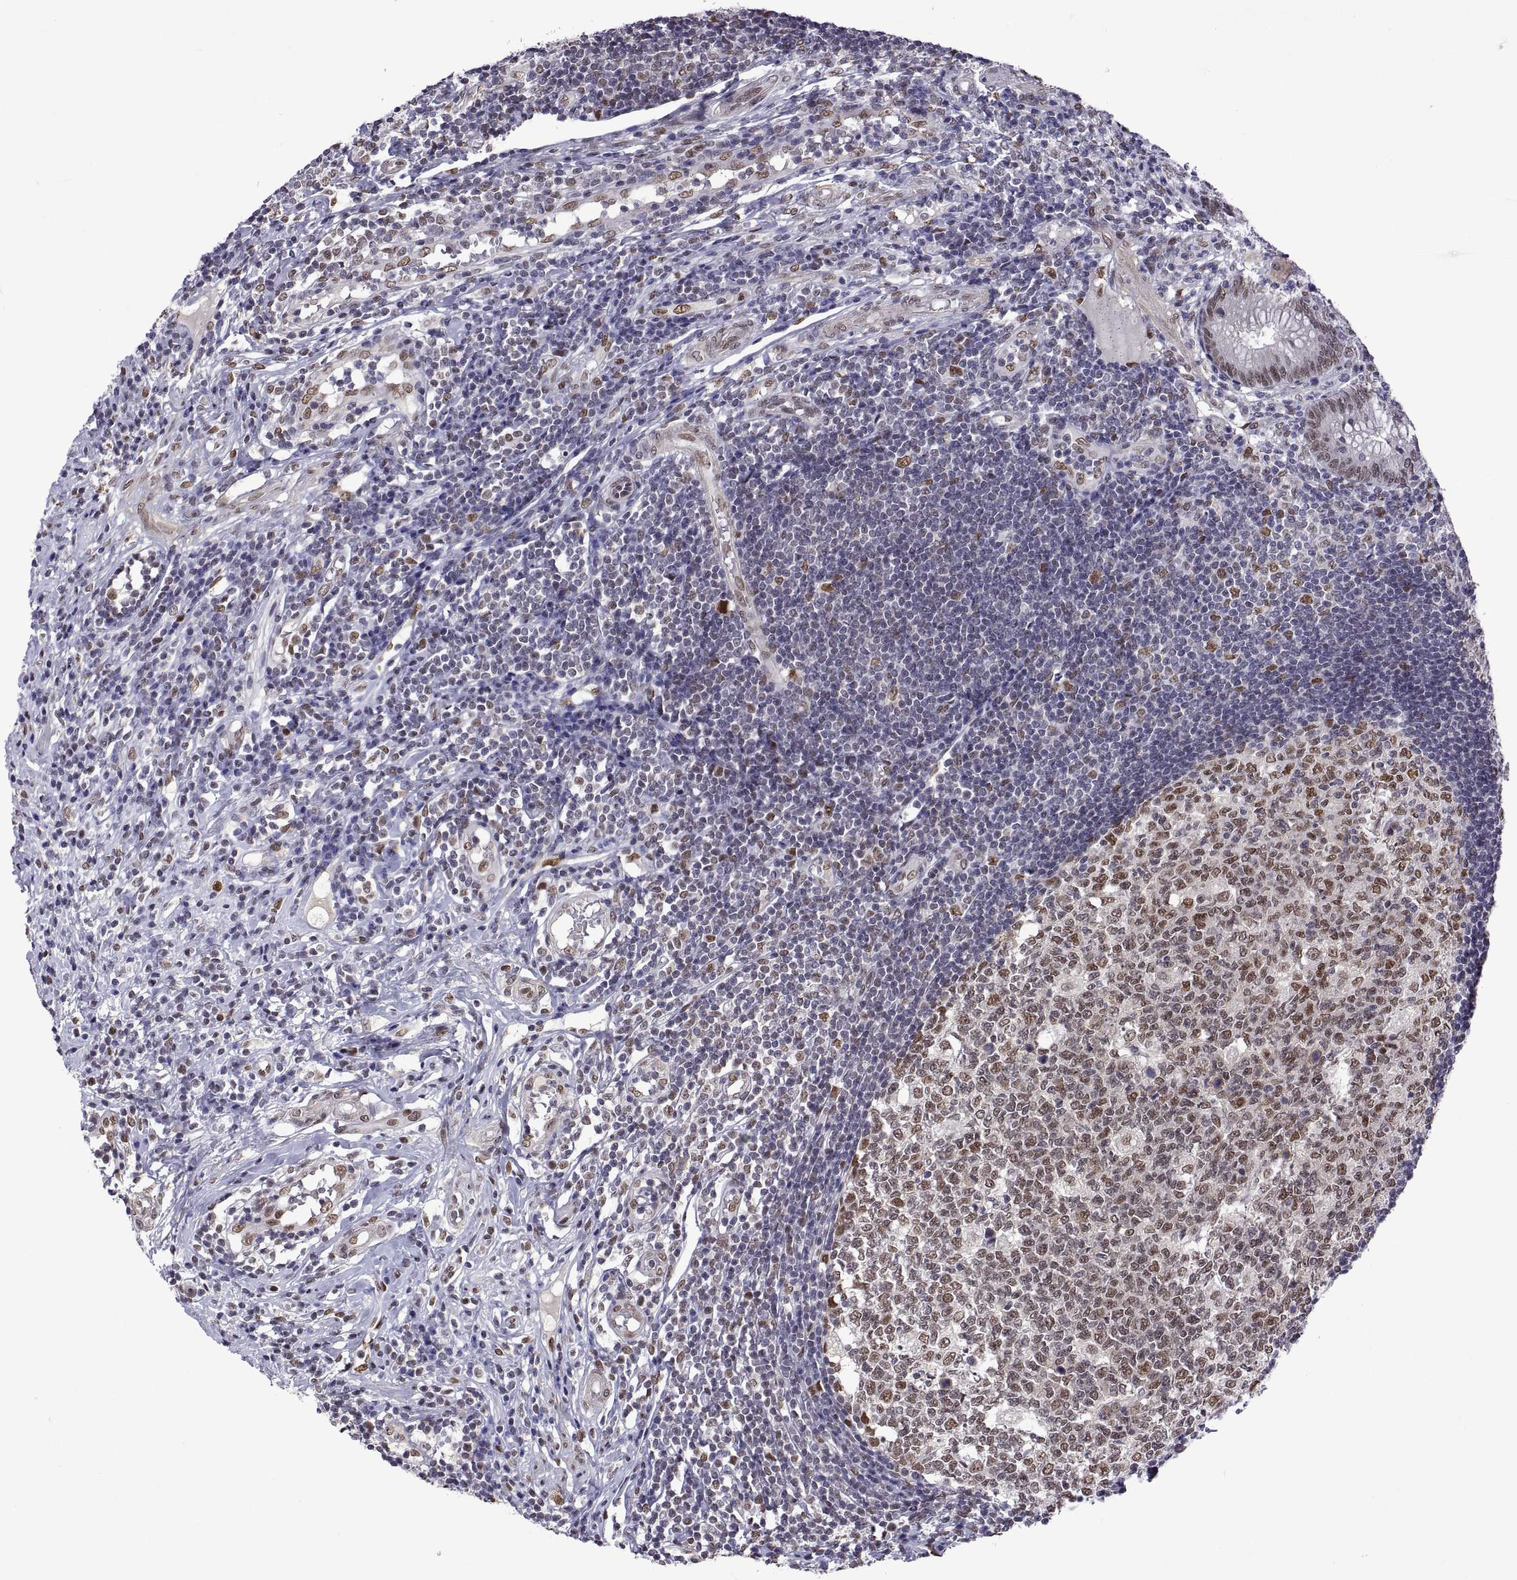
{"staining": {"intensity": "weak", "quantity": "25%-75%", "location": "nuclear"}, "tissue": "appendix", "cell_type": "Glandular cells", "image_type": "normal", "snomed": [{"axis": "morphology", "description": "Normal tissue, NOS"}, {"axis": "morphology", "description": "Inflammation, NOS"}, {"axis": "topography", "description": "Appendix"}], "caption": "Human appendix stained with a brown dye shows weak nuclear positive expression in about 25%-75% of glandular cells.", "gene": "NR4A1", "patient": {"sex": "male", "age": 16}}